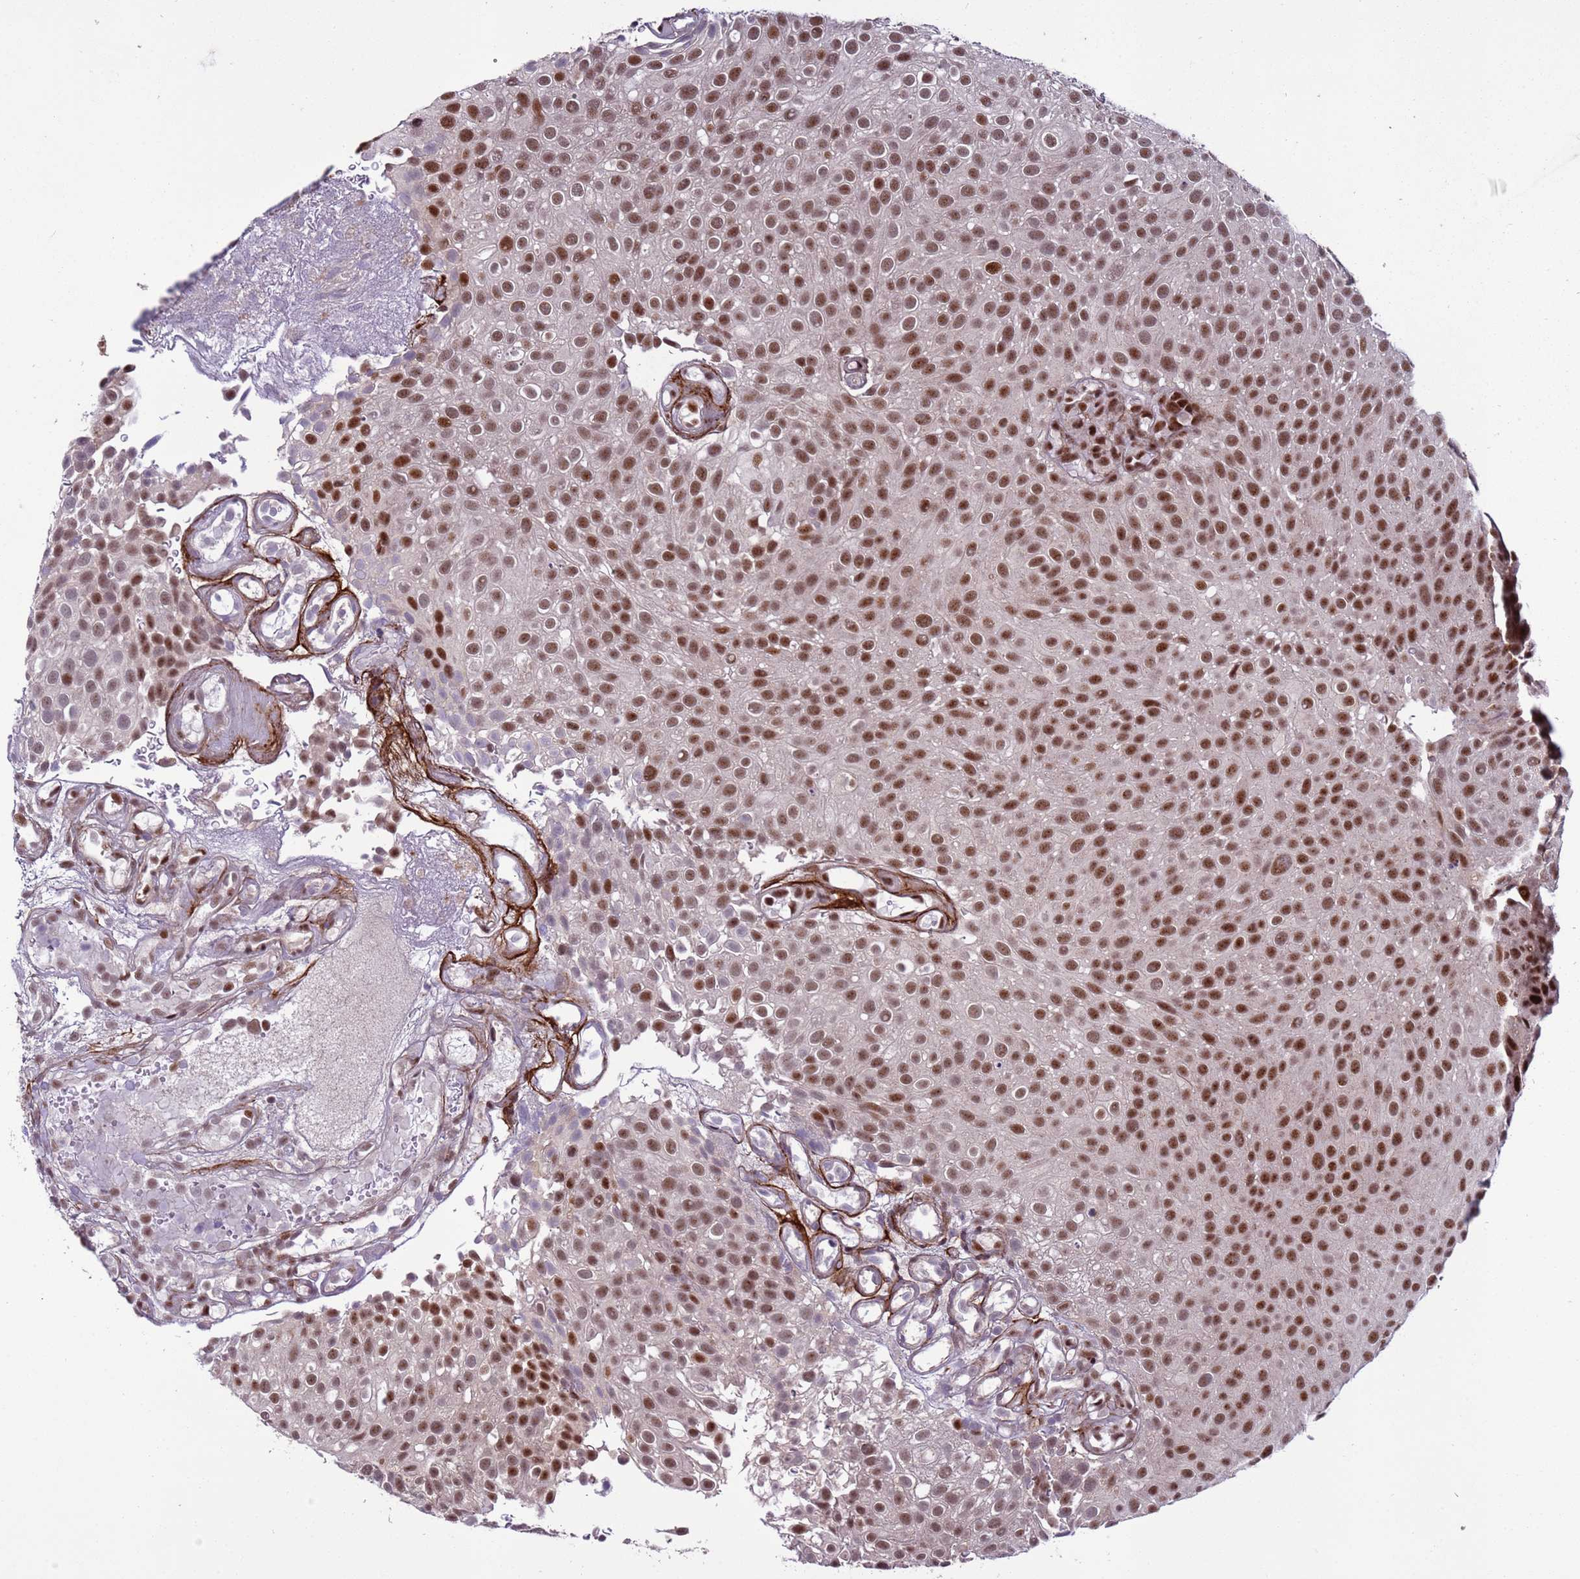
{"staining": {"intensity": "moderate", "quantity": ">75%", "location": "nuclear"}, "tissue": "urothelial cancer", "cell_type": "Tumor cells", "image_type": "cancer", "snomed": [{"axis": "morphology", "description": "Urothelial carcinoma, Low grade"}, {"axis": "topography", "description": "Urinary bladder"}], "caption": "Immunohistochemistry staining of urothelial carcinoma (low-grade), which demonstrates medium levels of moderate nuclear positivity in about >75% of tumor cells indicating moderate nuclear protein expression. The staining was performed using DAB (3,3'-diaminobenzidine) (brown) for protein detection and nuclei were counterstained in hematoxylin (blue).", "gene": "SHC3", "patient": {"sex": "male", "age": 78}}